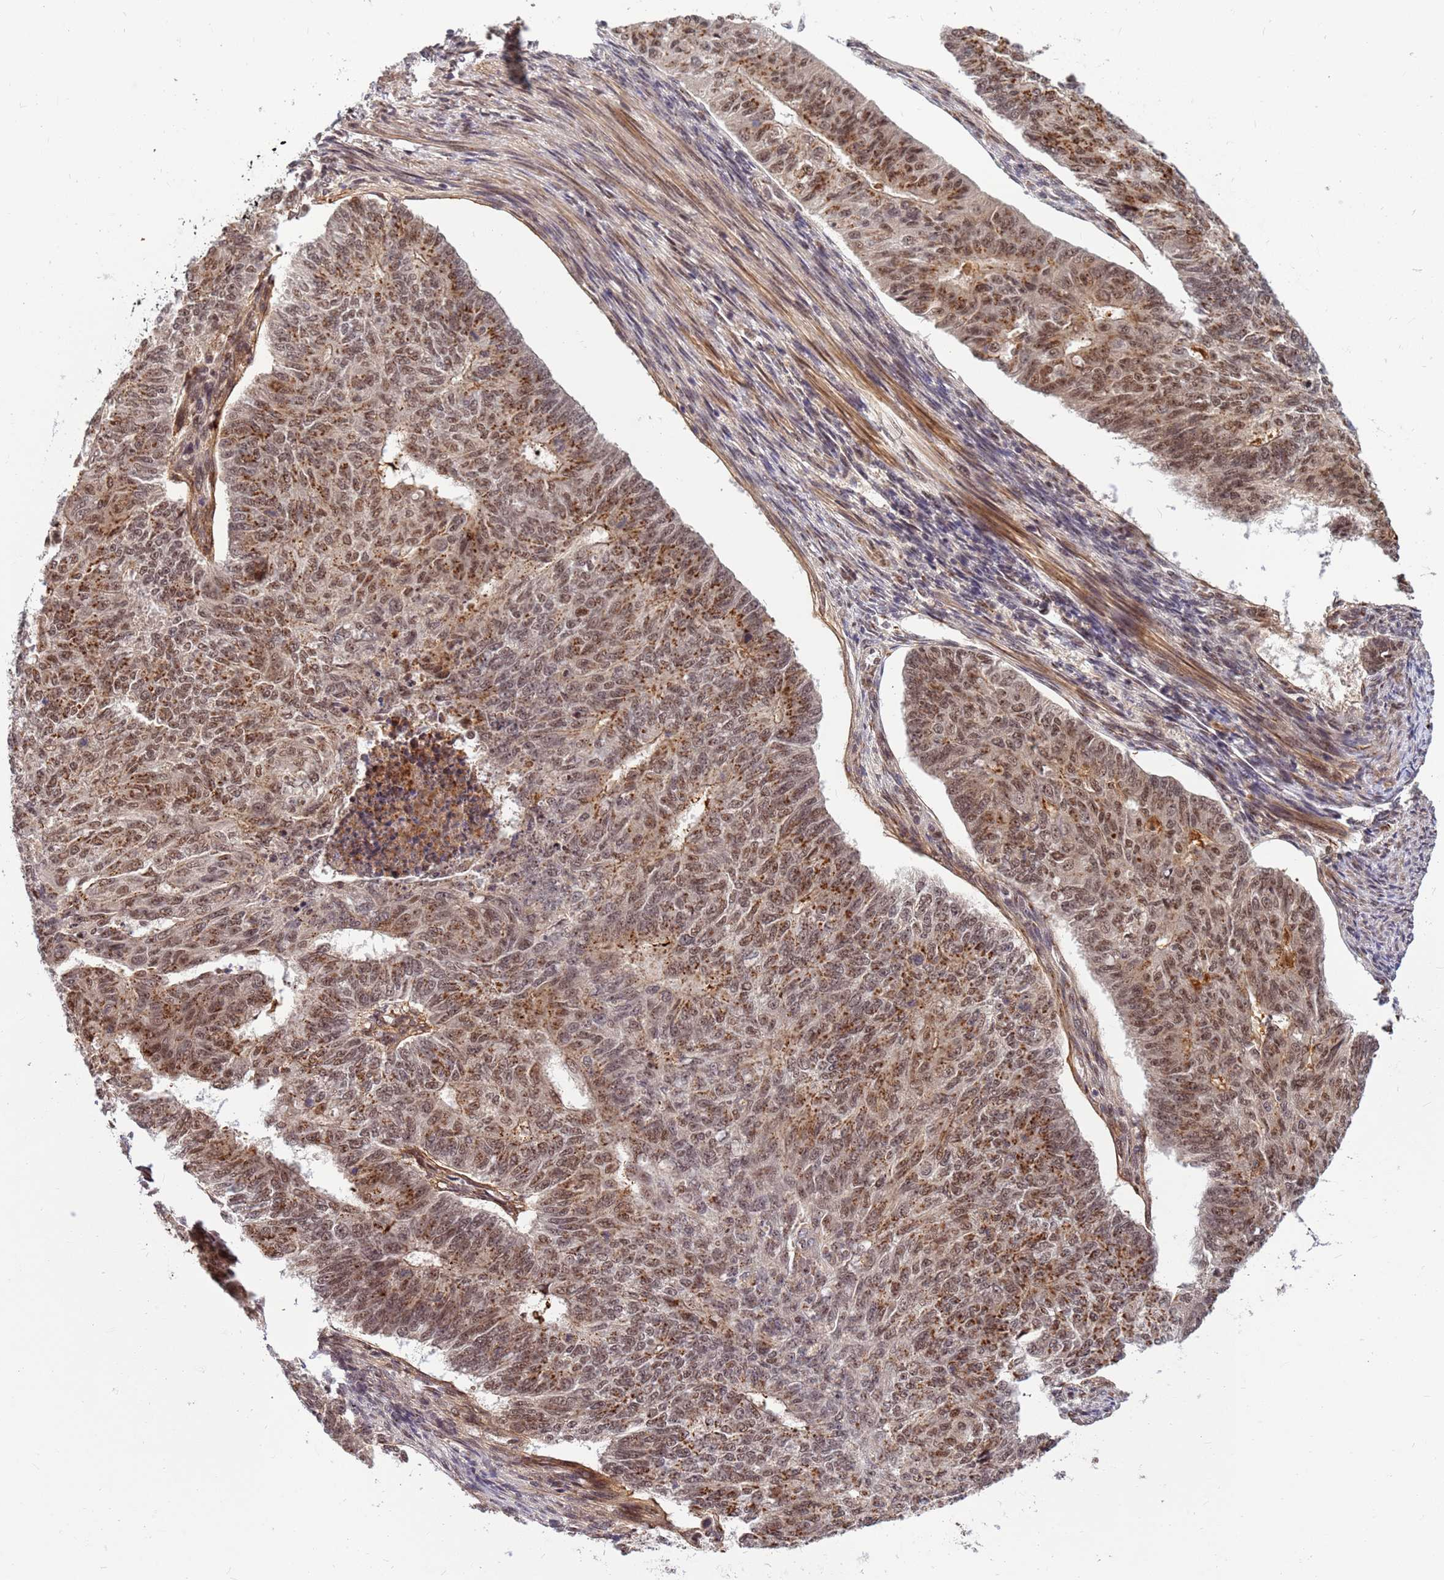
{"staining": {"intensity": "moderate", "quantity": ">75%", "location": "cytoplasmic/membranous,nuclear"}, "tissue": "endometrial cancer", "cell_type": "Tumor cells", "image_type": "cancer", "snomed": [{"axis": "morphology", "description": "Adenocarcinoma, NOS"}, {"axis": "topography", "description": "Endometrium"}], "caption": "Adenocarcinoma (endometrial) stained for a protein (brown) displays moderate cytoplasmic/membranous and nuclear positive expression in about >75% of tumor cells.", "gene": "NCBP2", "patient": {"sex": "female", "age": 32}}